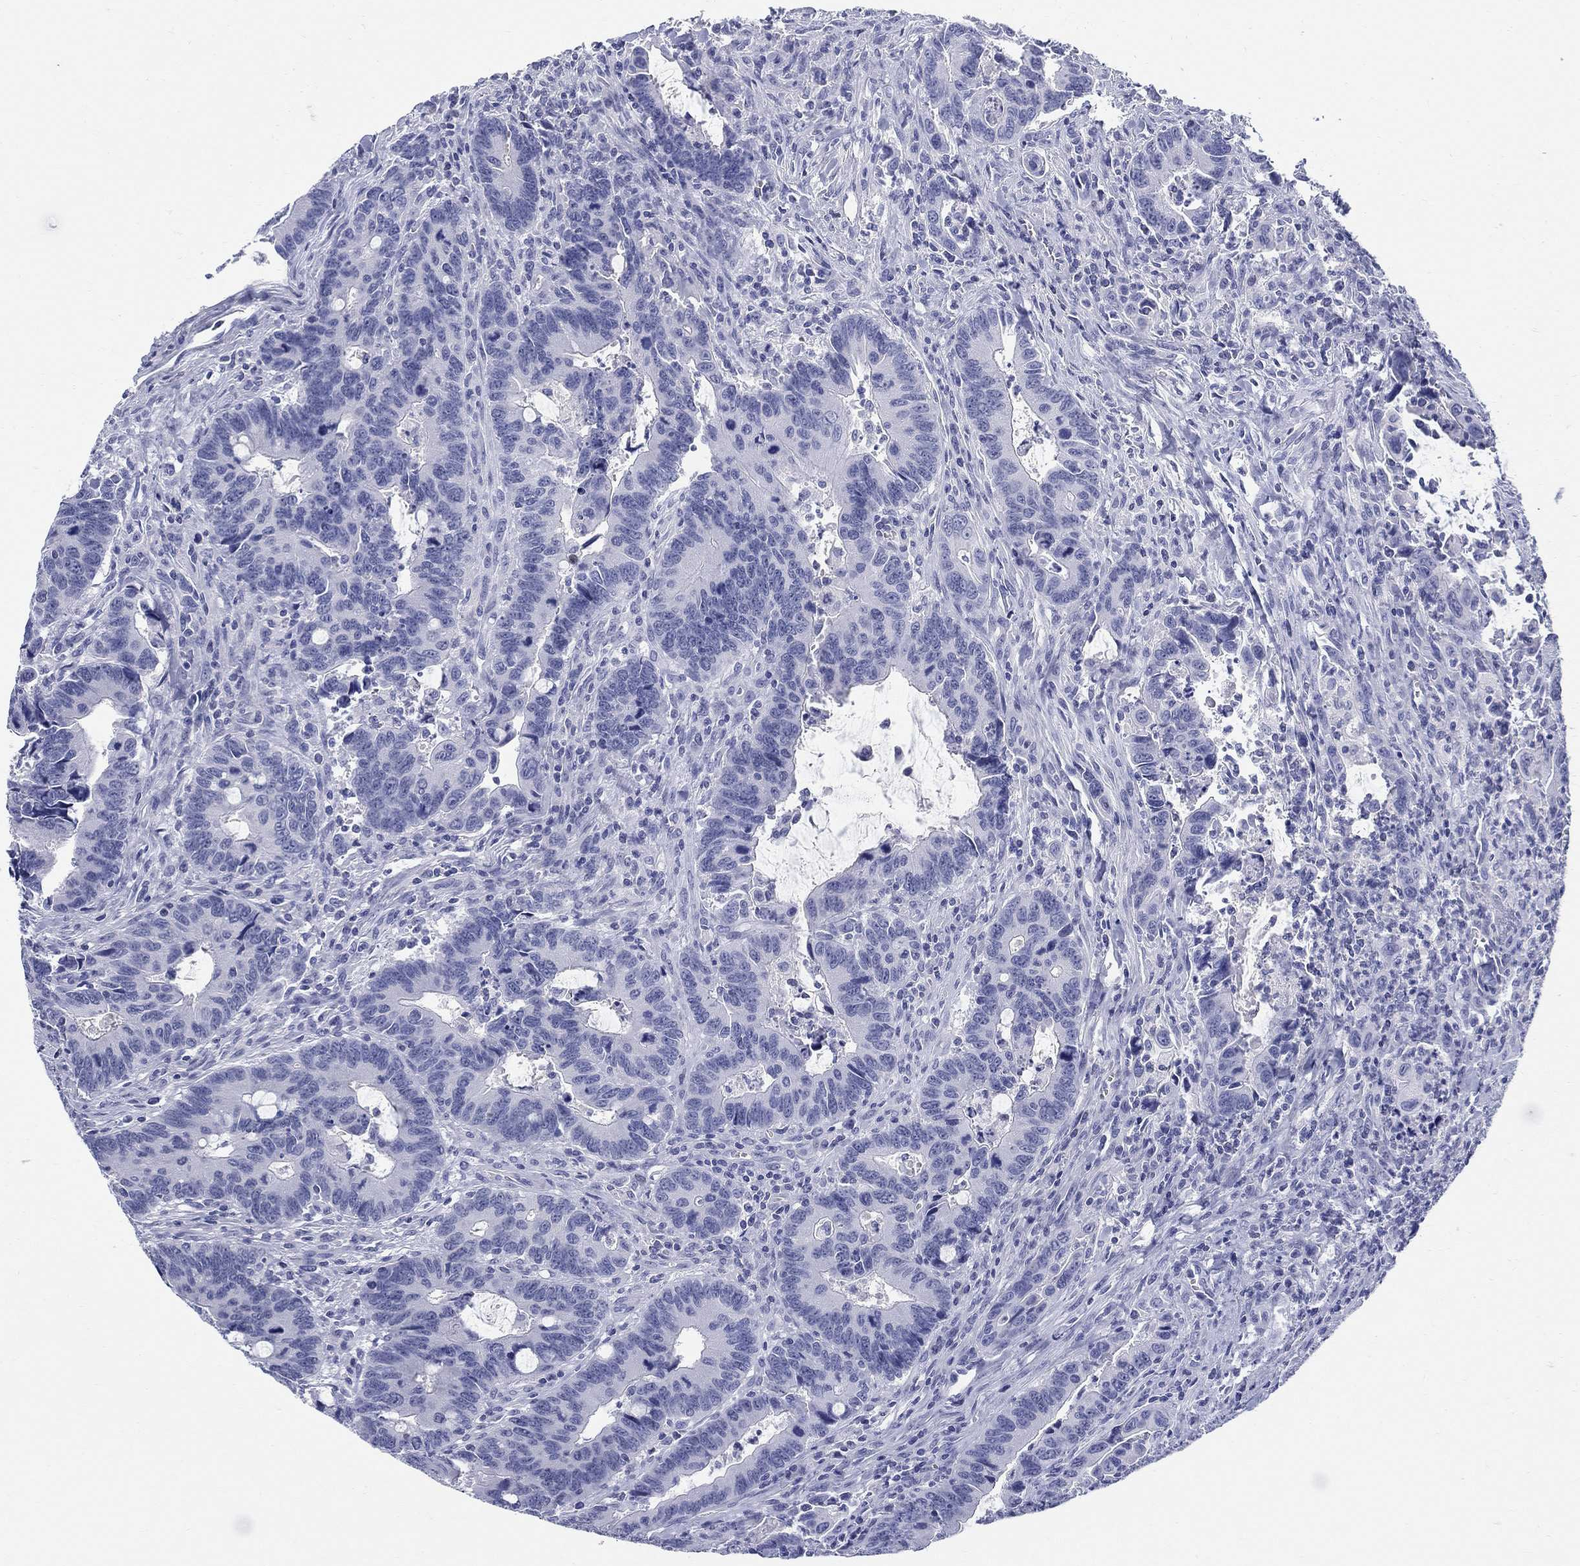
{"staining": {"intensity": "negative", "quantity": "none", "location": "none"}, "tissue": "colorectal cancer", "cell_type": "Tumor cells", "image_type": "cancer", "snomed": [{"axis": "morphology", "description": "Adenocarcinoma, NOS"}, {"axis": "topography", "description": "Rectum"}], "caption": "DAB immunohistochemical staining of colorectal adenocarcinoma exhibits no significant staining in tumor cells.", "gene": "LAMP5", "patient": {"sex": "male", "age": 67}}